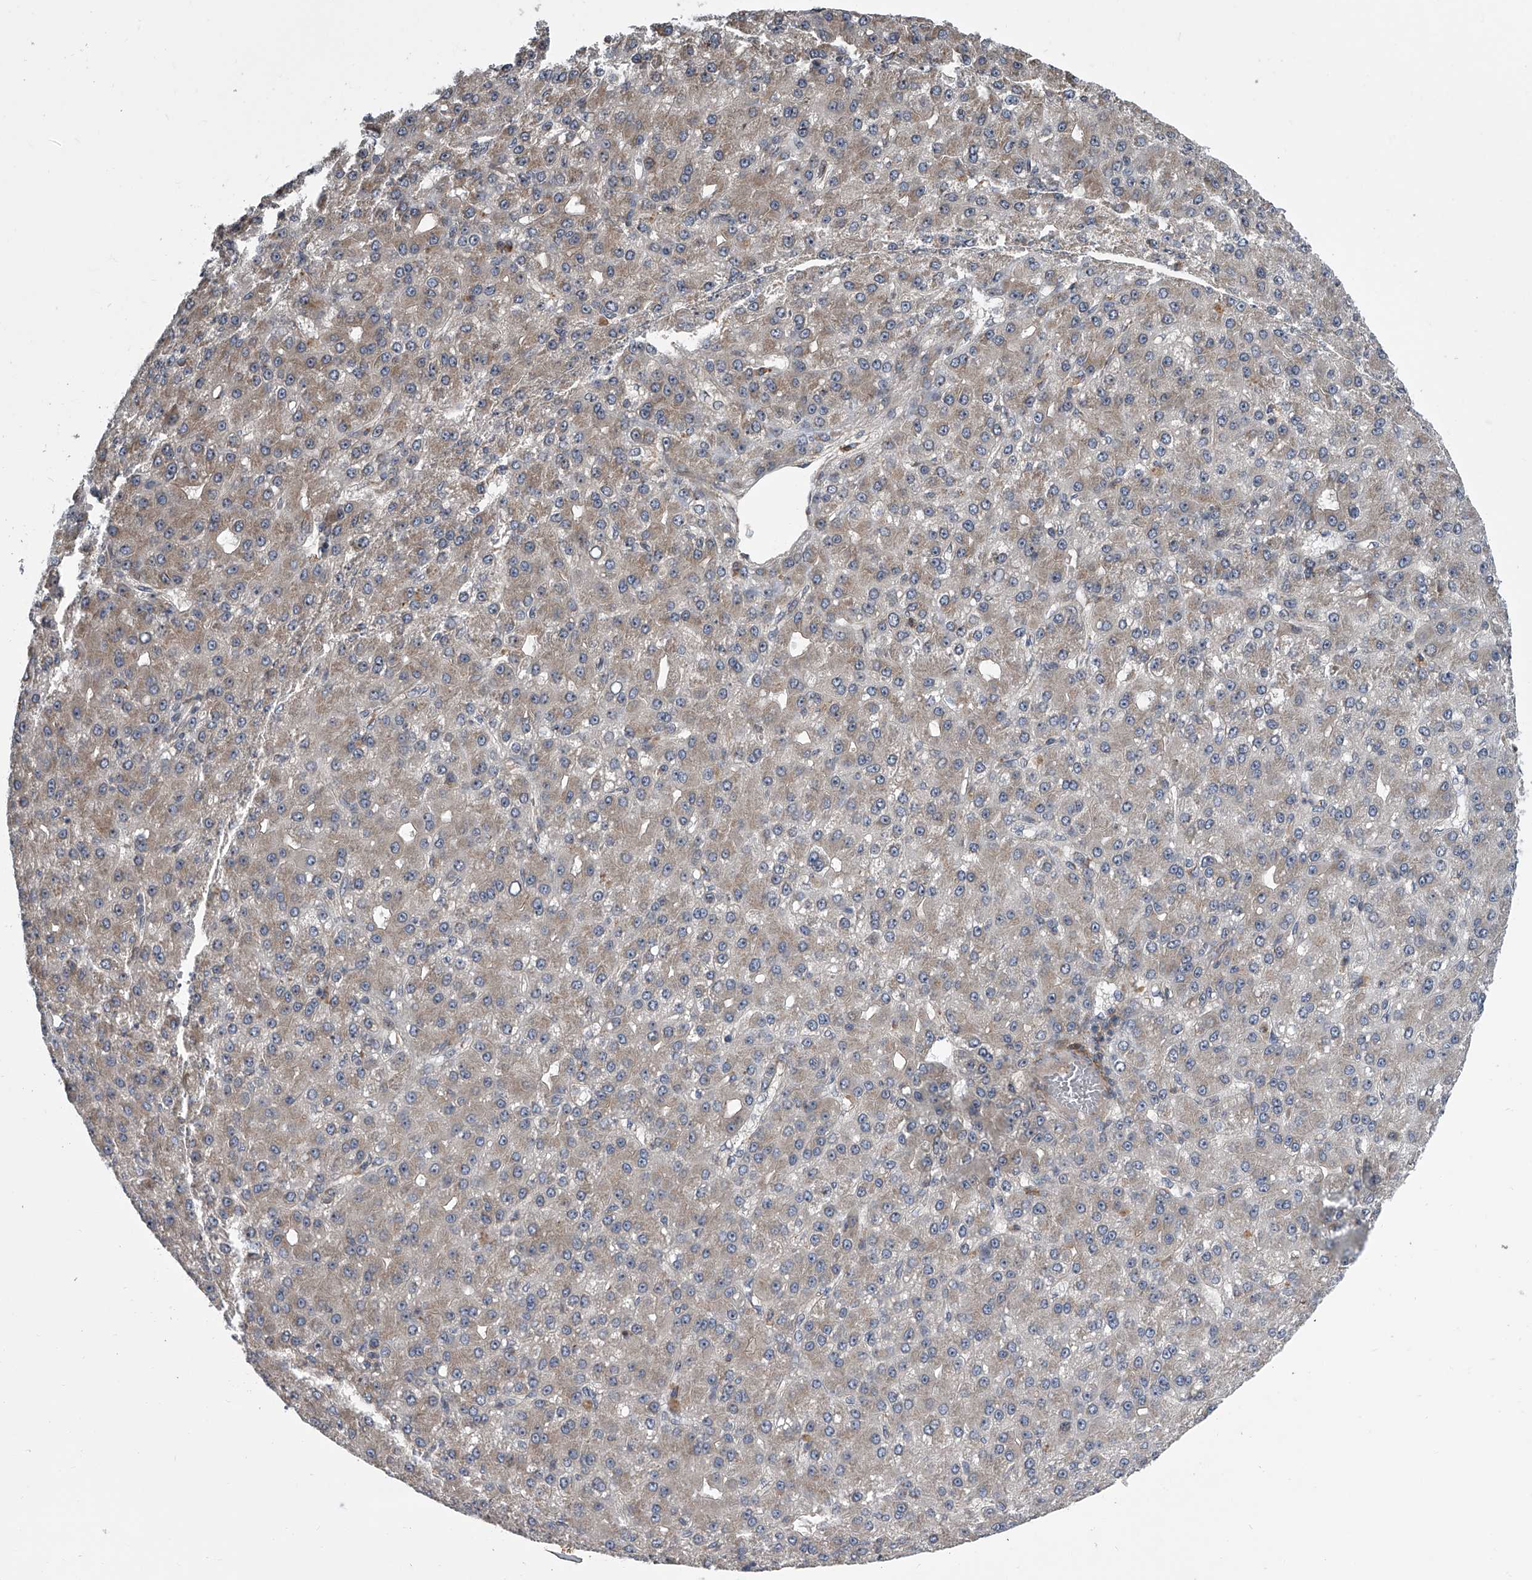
{"staining": {"intensity": "negative", "quantity": "none", "location": "none"}, "tissue": "liver cancer", "cell_type": "Tumor cells", "image_type": "cancer", "snomed": [{"axis": "morphology", "description": "Carcinoma, Hepatocellular, NOS"}, {"axis": "topography", "description": "Liver"}], "caption": "Immunohistochemistry micrograph of neoplastic tissue: human hepatocellular carcinoma (liver) stained with DAB exhibits no significant protein staining in tumor cells.", "gene": "DLGAP2", "patient": {"sex": "male", "age": 67}}